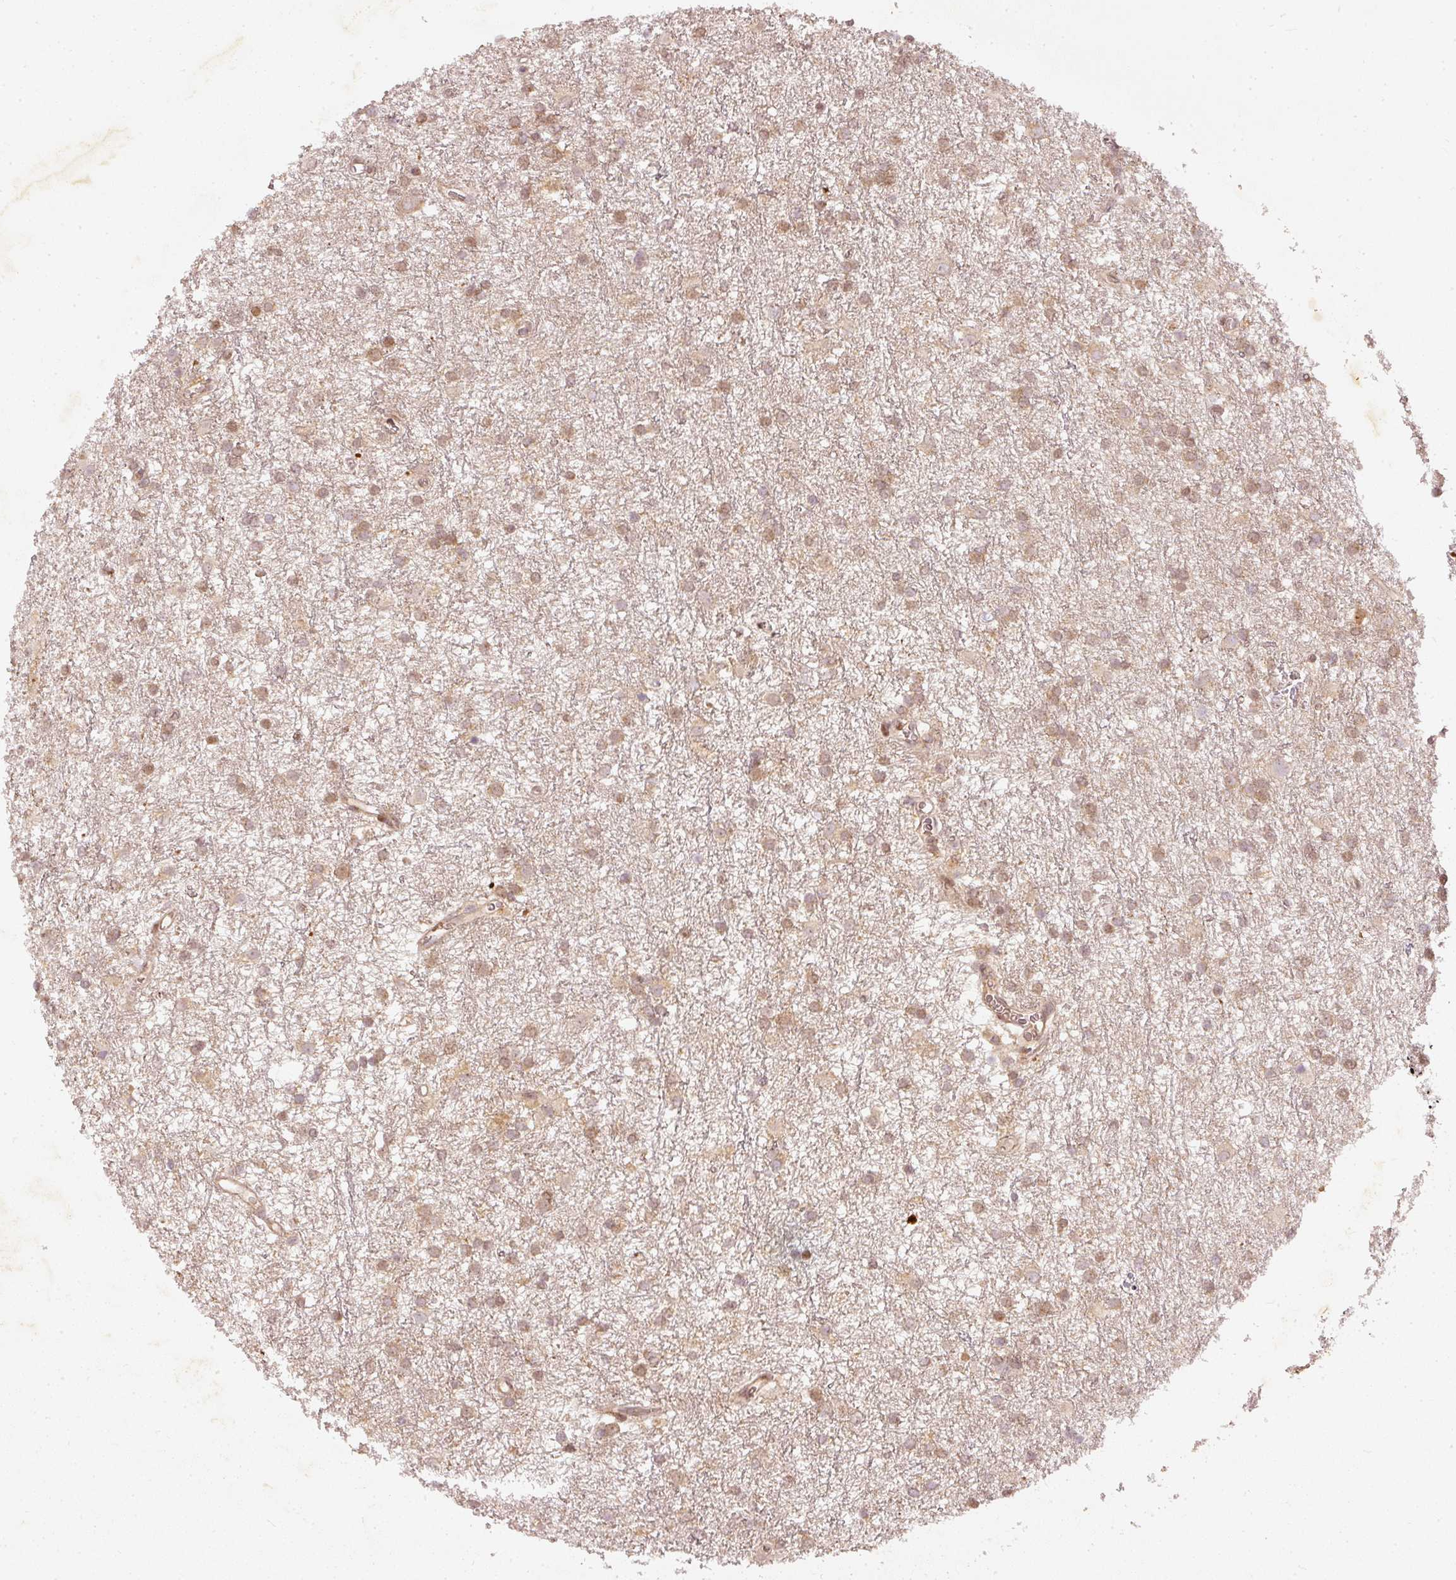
{"staining": {"intensity": "moderate", "quantity": ">75%", "location": "cytoplasmic/membranous,nuclear"}, "tissue": "glioma", "cell_type": "Tumor cells", "image_type": "cancer", "snomed": [{"axis": "morphology", "description": "Glioma, malignant, High grade"}, {"axis": "topography", "description": "Brain"}], "caption": "An image showing moderate cytoplasmic/membranous and nuclear positivity in approximately >75% of tumor cells in glioma, as visualized by brown immunohistochemical staining.", "gene": "ZNF580", "patient": {"sex": "female", "age": 50}}